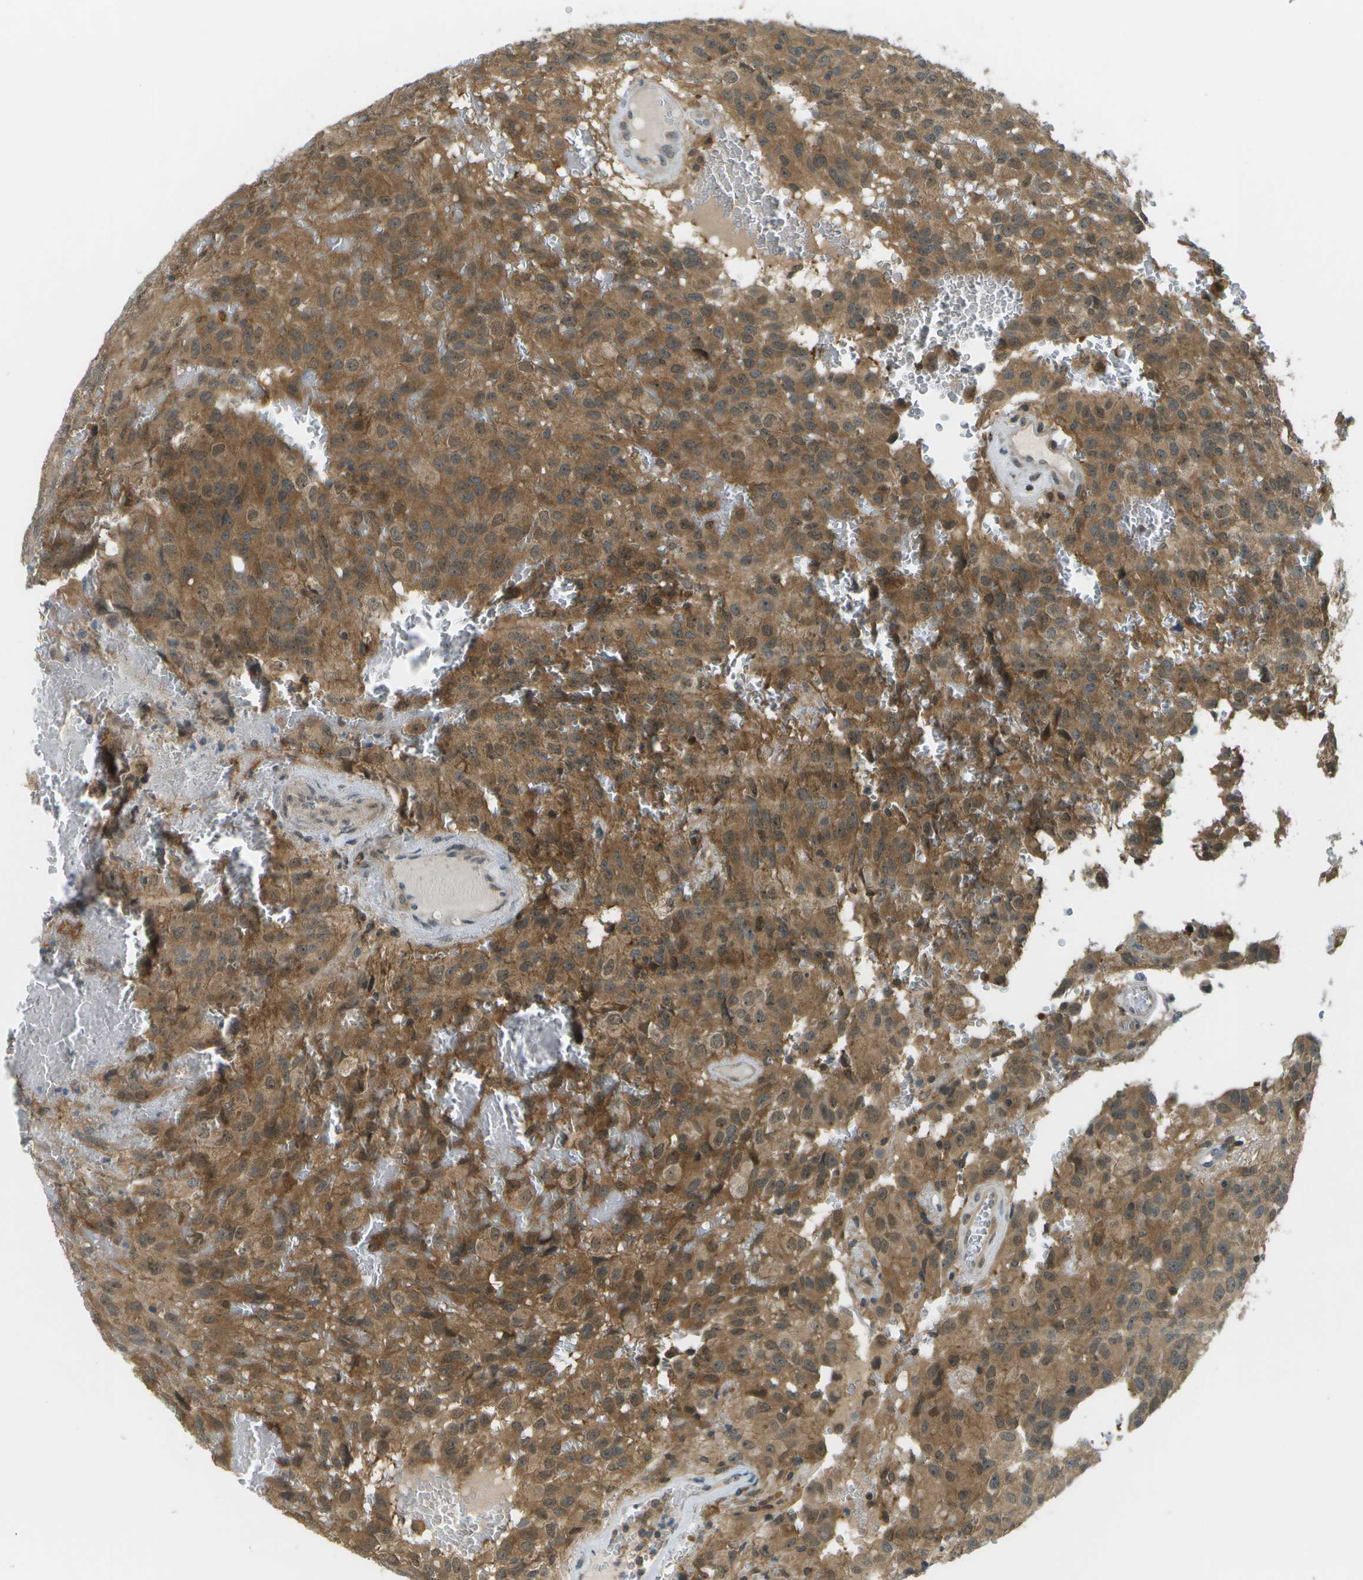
{"staining": {"intensity": "moderate", "quantity": ">75%", "location": "cytoplasmic/membranous"}, "tissue": "glioma", "cell_type": "Tumor cells", "image_type": "cancer", "snomed": [{"axis": "morphology", "description": "Glioma, malignant, High grade"}, {"axis": "topography", "description": "Brain"}], "caption": "Malignant glioma (high-grade) stained with a protein marker shows moderate staining in tumor cells.", "gene": "CDH23", "patient": {"sex": "male", "age": 32}}